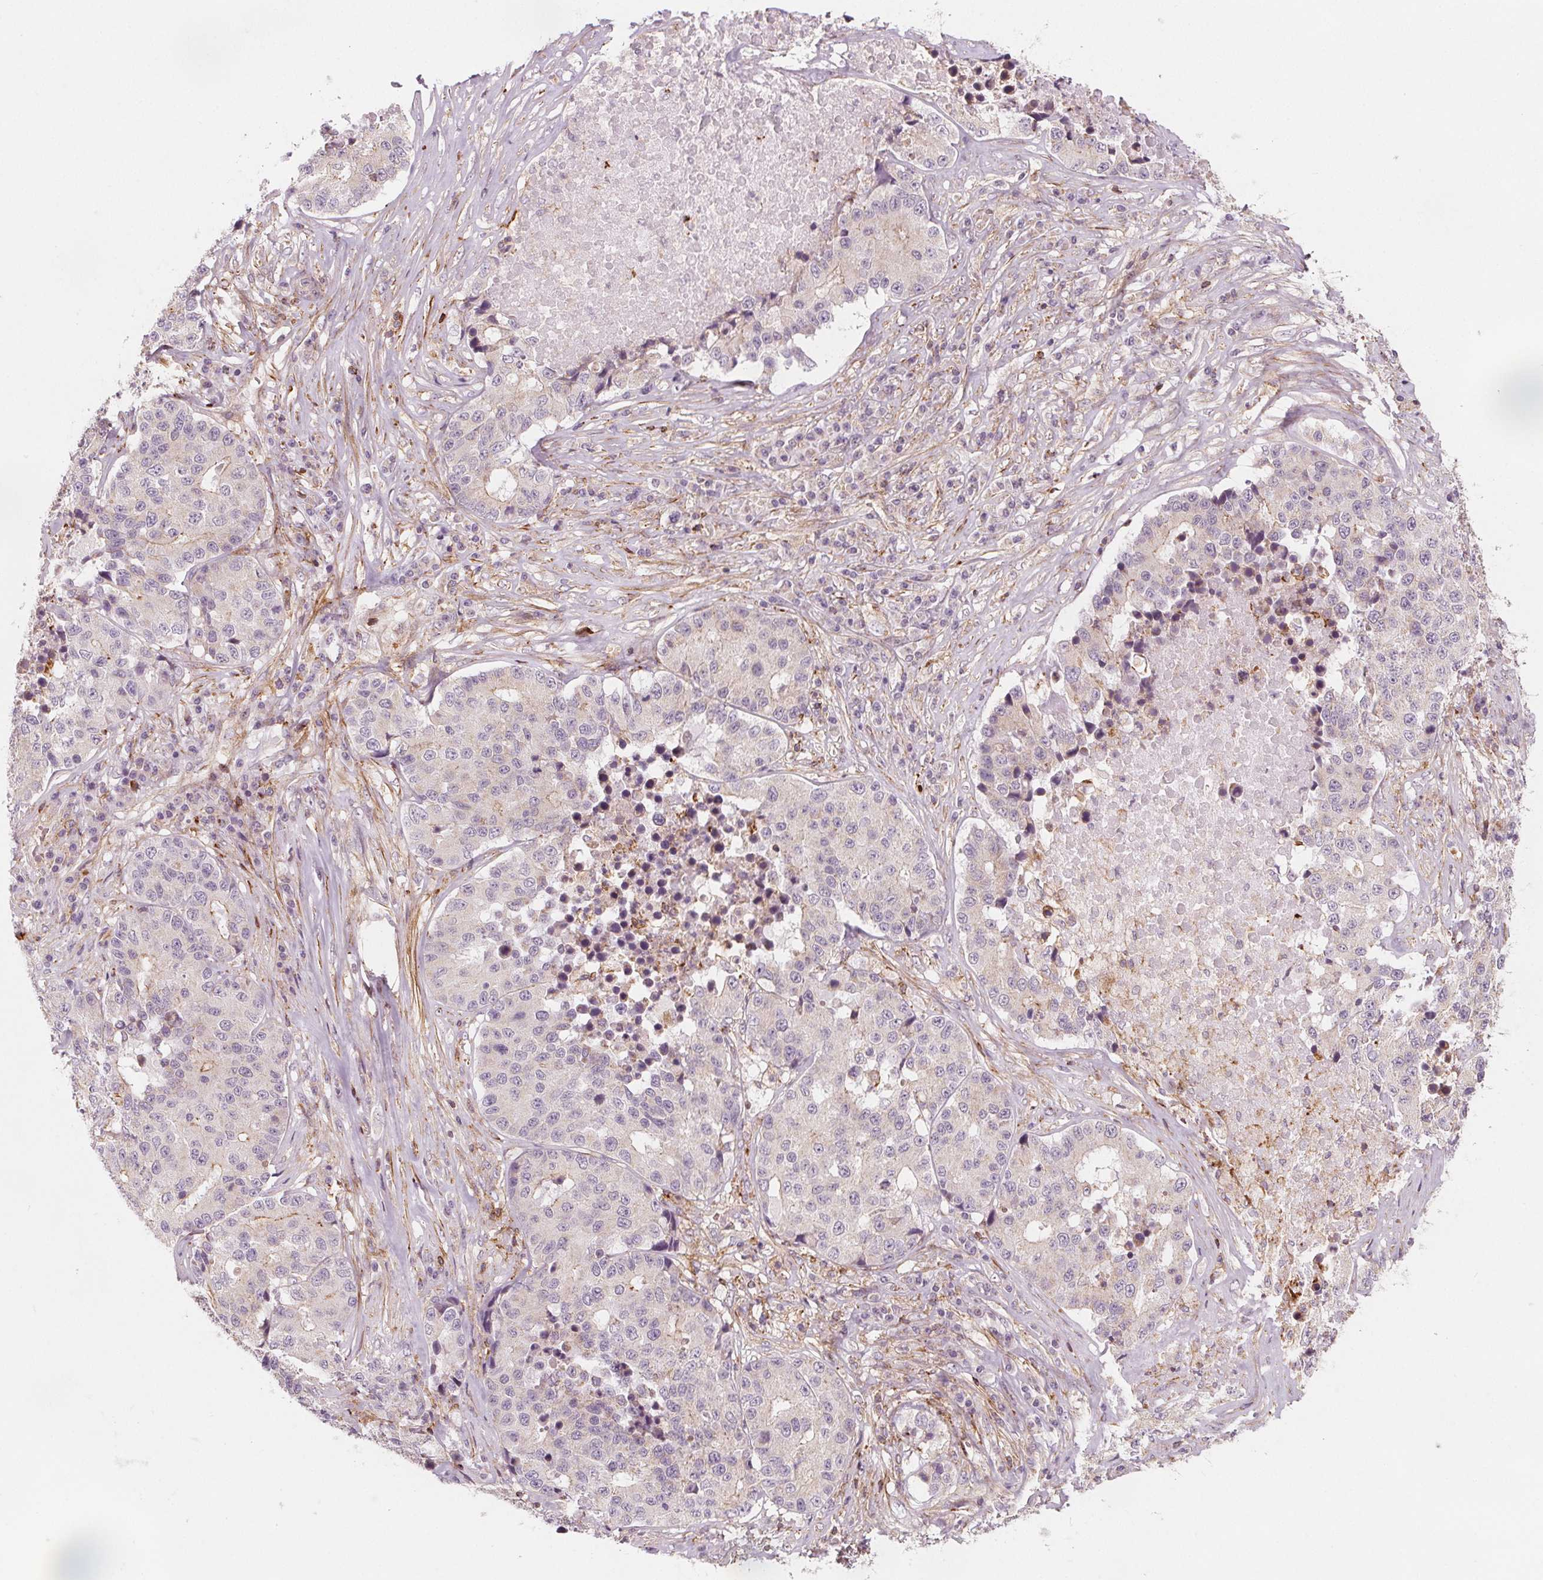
{"staining": {"intensity": "weak", "quantity": "<25%", "location": "cytoplasmic/membranous"}, "tissue": "stomach cancer", "cell_type": "Tumor cells", "image_type": "cancer", "snomed": [{"axis": "morphology", "description": "Adenocarcinoma, NOS"}, {"axis": "topography", "description": "Stomach"}], "caption": "This histopathology image is of adenocarcinoma (stomach) stained with immunohistochemistry to label a protein in brown with the nuclei are counter-stained blue. There is no positivity in tumor cells.", "gene": "ADAM33", "patient": {"sex": "male", "age": 71}}